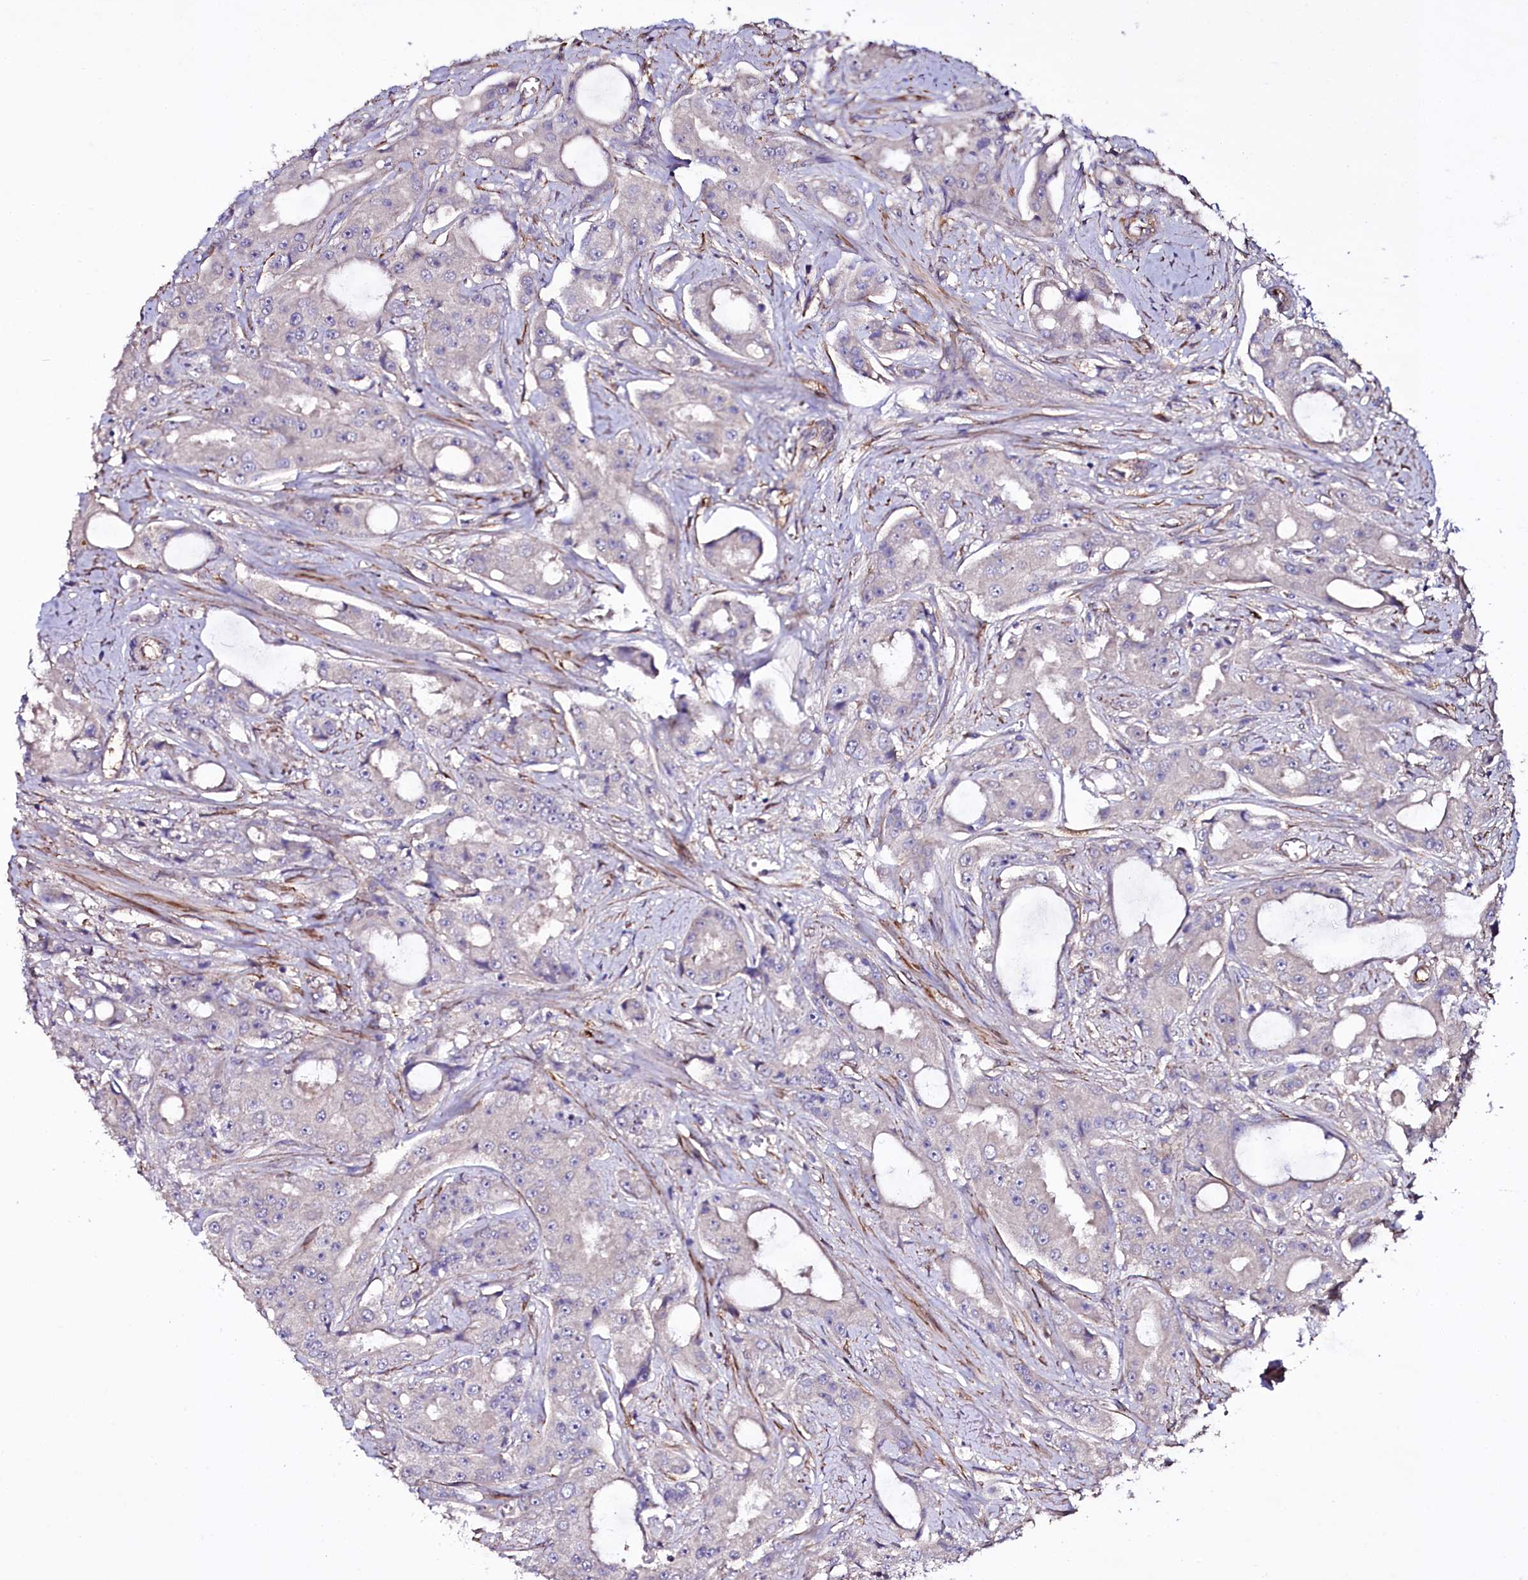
{"staining": {"intensity": "negative", "quantity": "none", "location": "none"}, "tissue": "prostate cancer", "cell_type": "Tumor cells", "image_type": "cancer", "snomed": [{"axis": "morphology", "description": "Adenocarcinoma, High grade"}, {"axis": "topography", "description": "Prostate"}], "caption": "Prostate cancer (adenocarcinoma (high-grade)) was stained to show a protein in brown. There is no significant staining in tumor cells.", "gene": "WIPF3", "patient": {"sex": "male", "age": 73}}